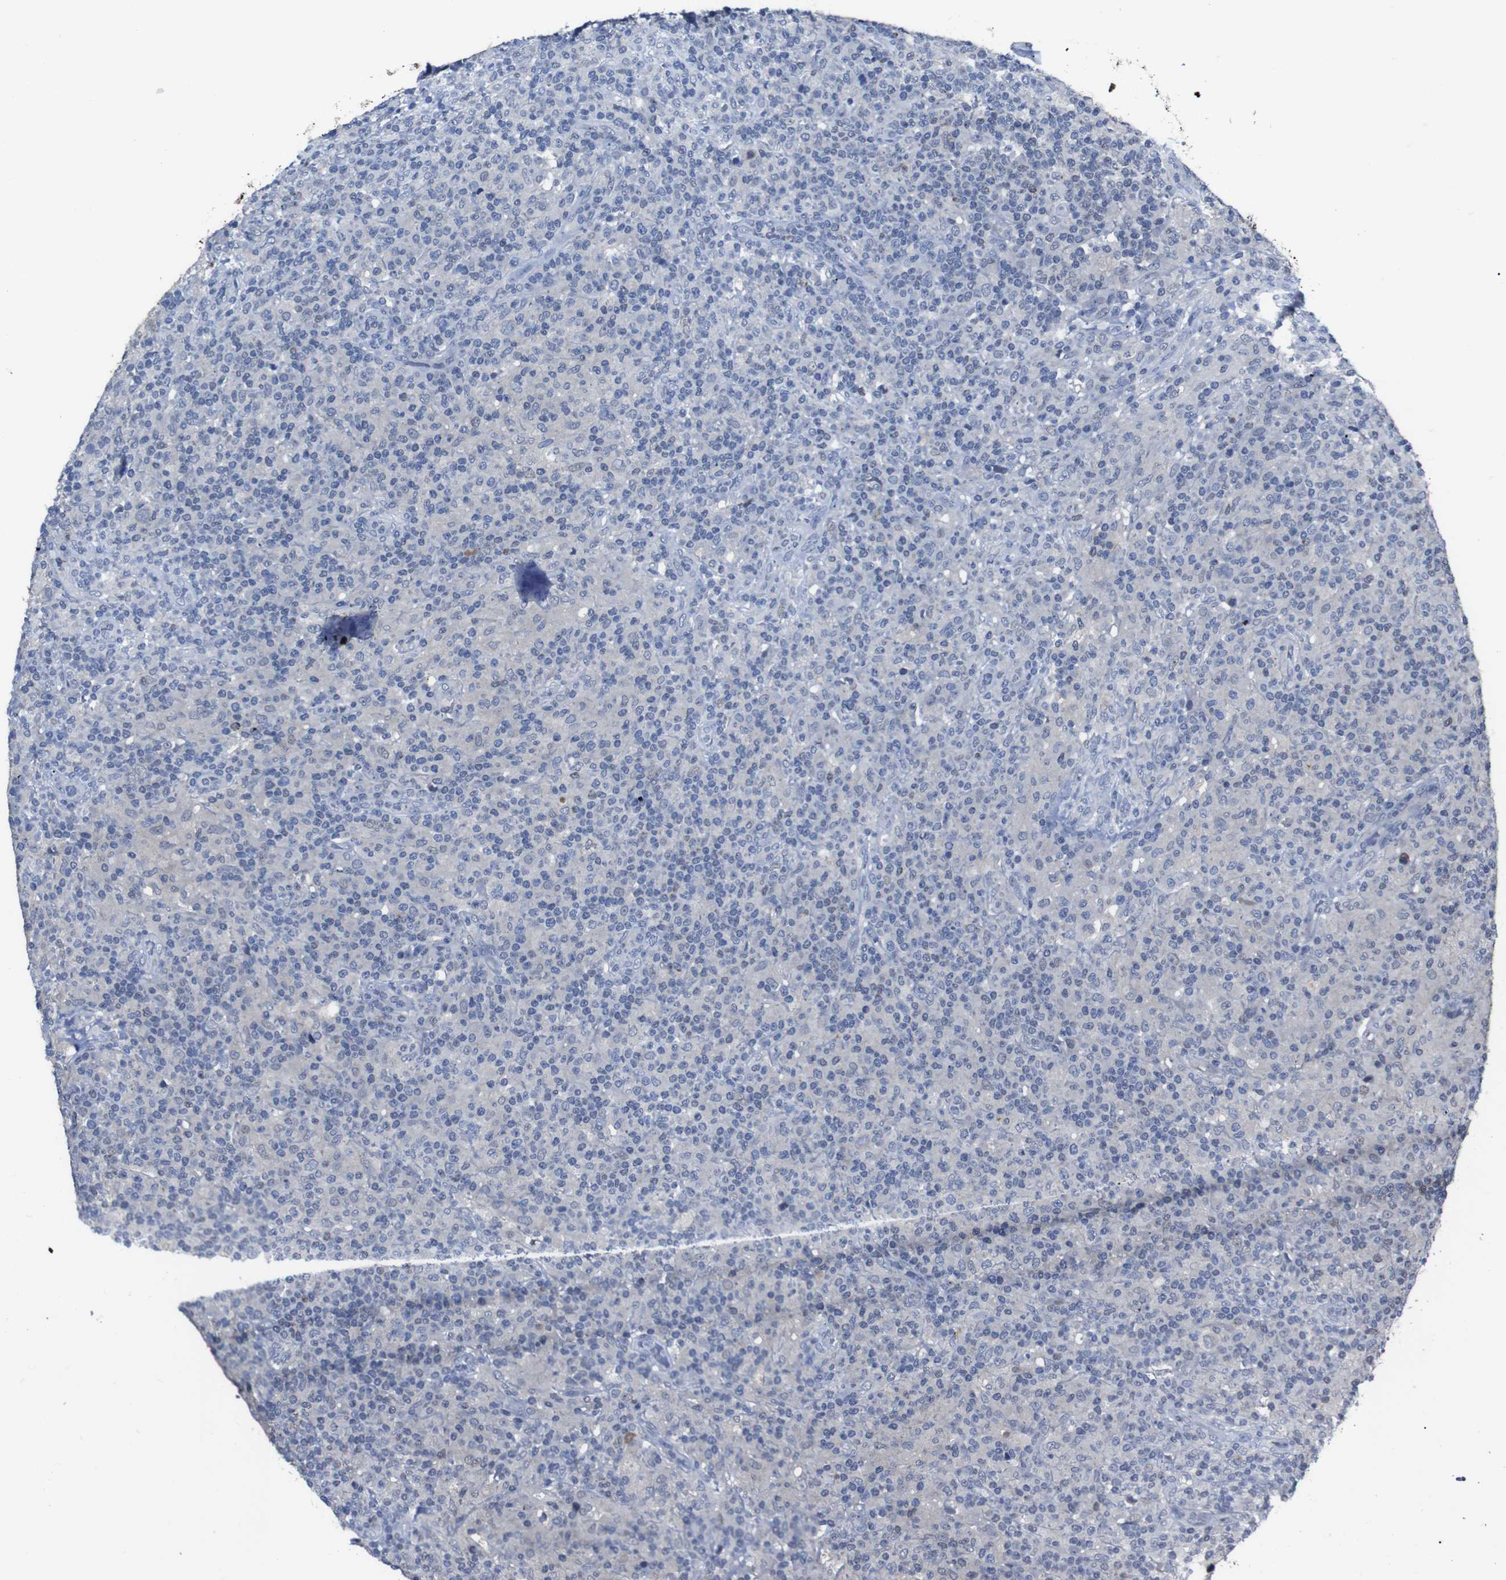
{"staining": {"intensity": "negative", "quantity": "none", "location": "none"}, "tissue": "lymphoma", "cell_type": "Tumor cells", "image_type": "cancer", "snomed": [{"axis": "morphology", "description": "Hodgkin's disease, NOS"}, {"axis": "topography", "description": "Lymph node"}], "caption": "The micrograph demonstrates no staining of tumor cells in lymphoma.", "gene": "SEMA4B", "patient": {"sex": "male", "age": 70}}